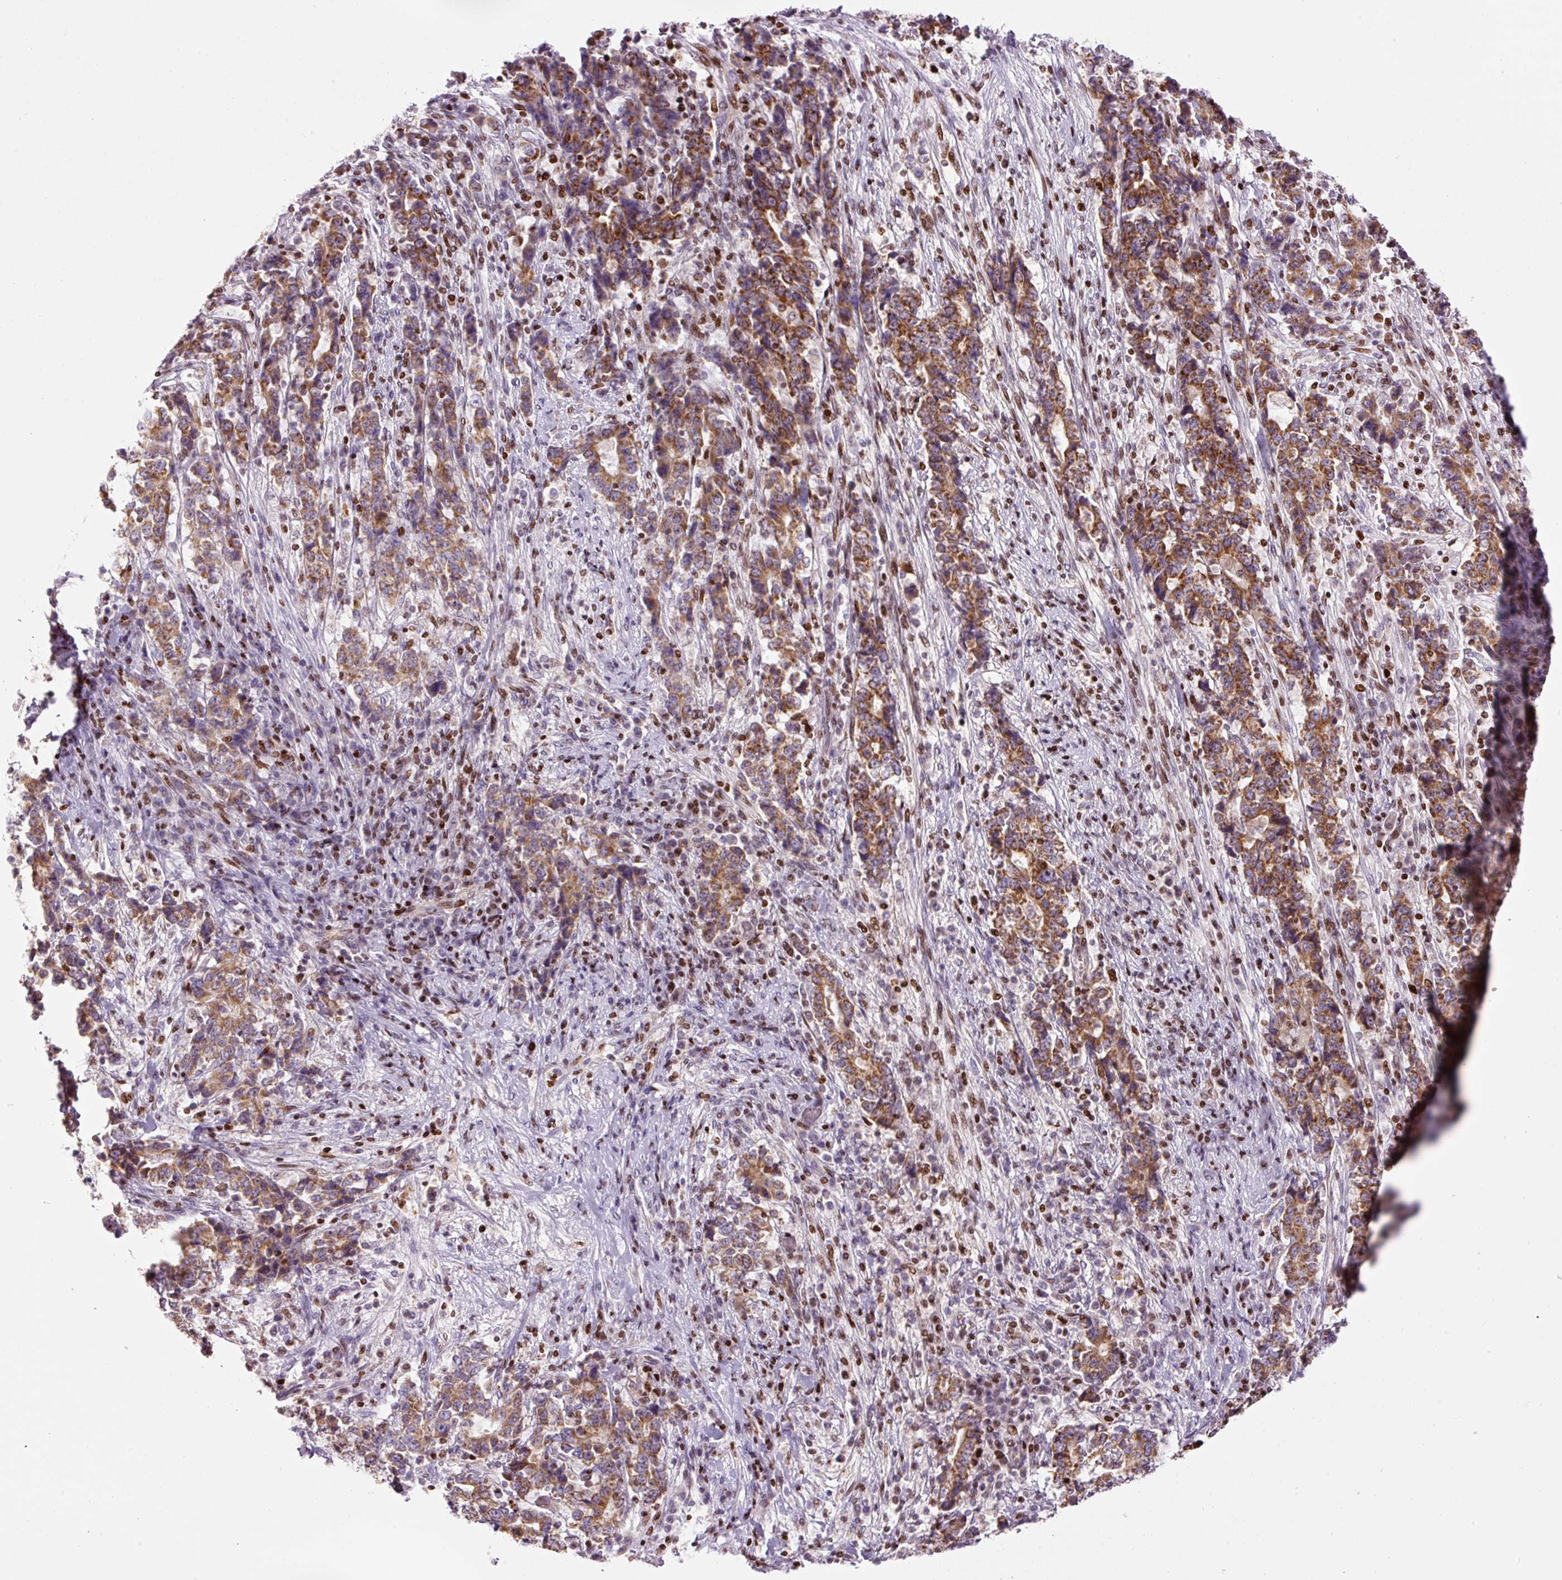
{"staining": {"intensity": "moderate", "quantity": ">75%", "location": "cytoplasmic/membranous"}, "tissue": "stomach cancer", "cell_type": "Tumor cells", "image_type": "cancer", "snomed": [{"axis": "morphology", "description": "Normal tissue, NOS"}, {"axis": "morphology", "description": "Adenocarcinoma, NOS"}, {"axis": "topography", "description": "Stomach, upper"}, {"axis": "topography", "description": "Stomach"}], "caption": "Stomach cancer (adenocarcinoma) stained with immunohistochemistry (IHC) displays moderate cytoplasmic/membranous positivity in about >75% of tumor cells. (DAB (3,3'-diaminobenzidine) IHC with brightfield microscopy, high magnification).", "gene": "TMEM8B", "patient": {"sex": "male", "age": 59}}